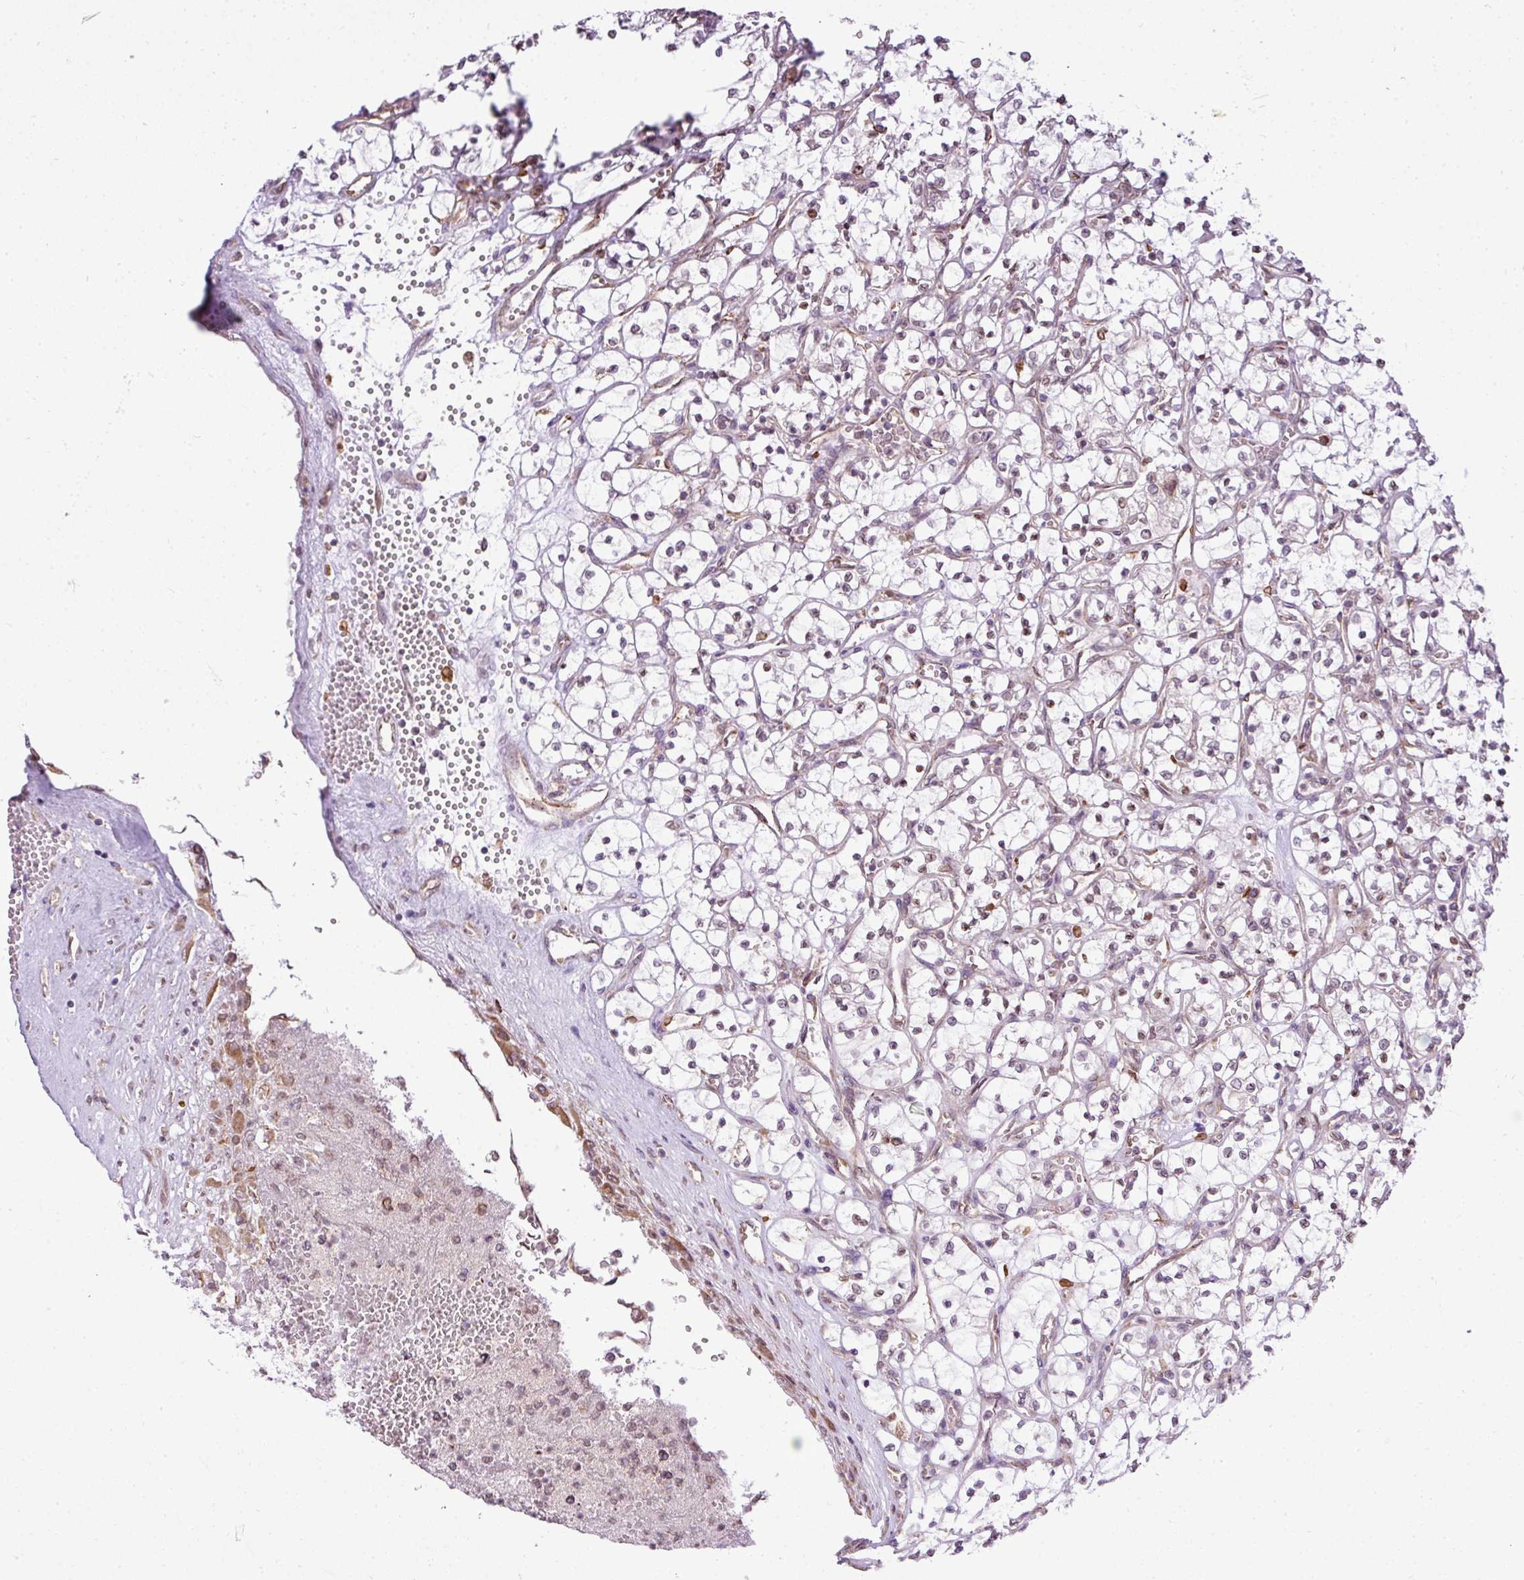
{"staining": {"intensity": "weak", "quantity": "<25%", "location": "nuclear"}, "tissue": "renal cancer", "cell_type": "Tumor cells", "image_type": "cancer", "snomed": [{"axis": "morphology", "description": "Adenocarcinoma, NOS"}, {"axis": "topography", "description": "Kidney"}], "caption": "Immunohistochemical staining of adenocarcinoma (renal) shows no significant expression in tumor cells.", "gene": "COX18", "patient": {"sex": "female", "age": 69}}